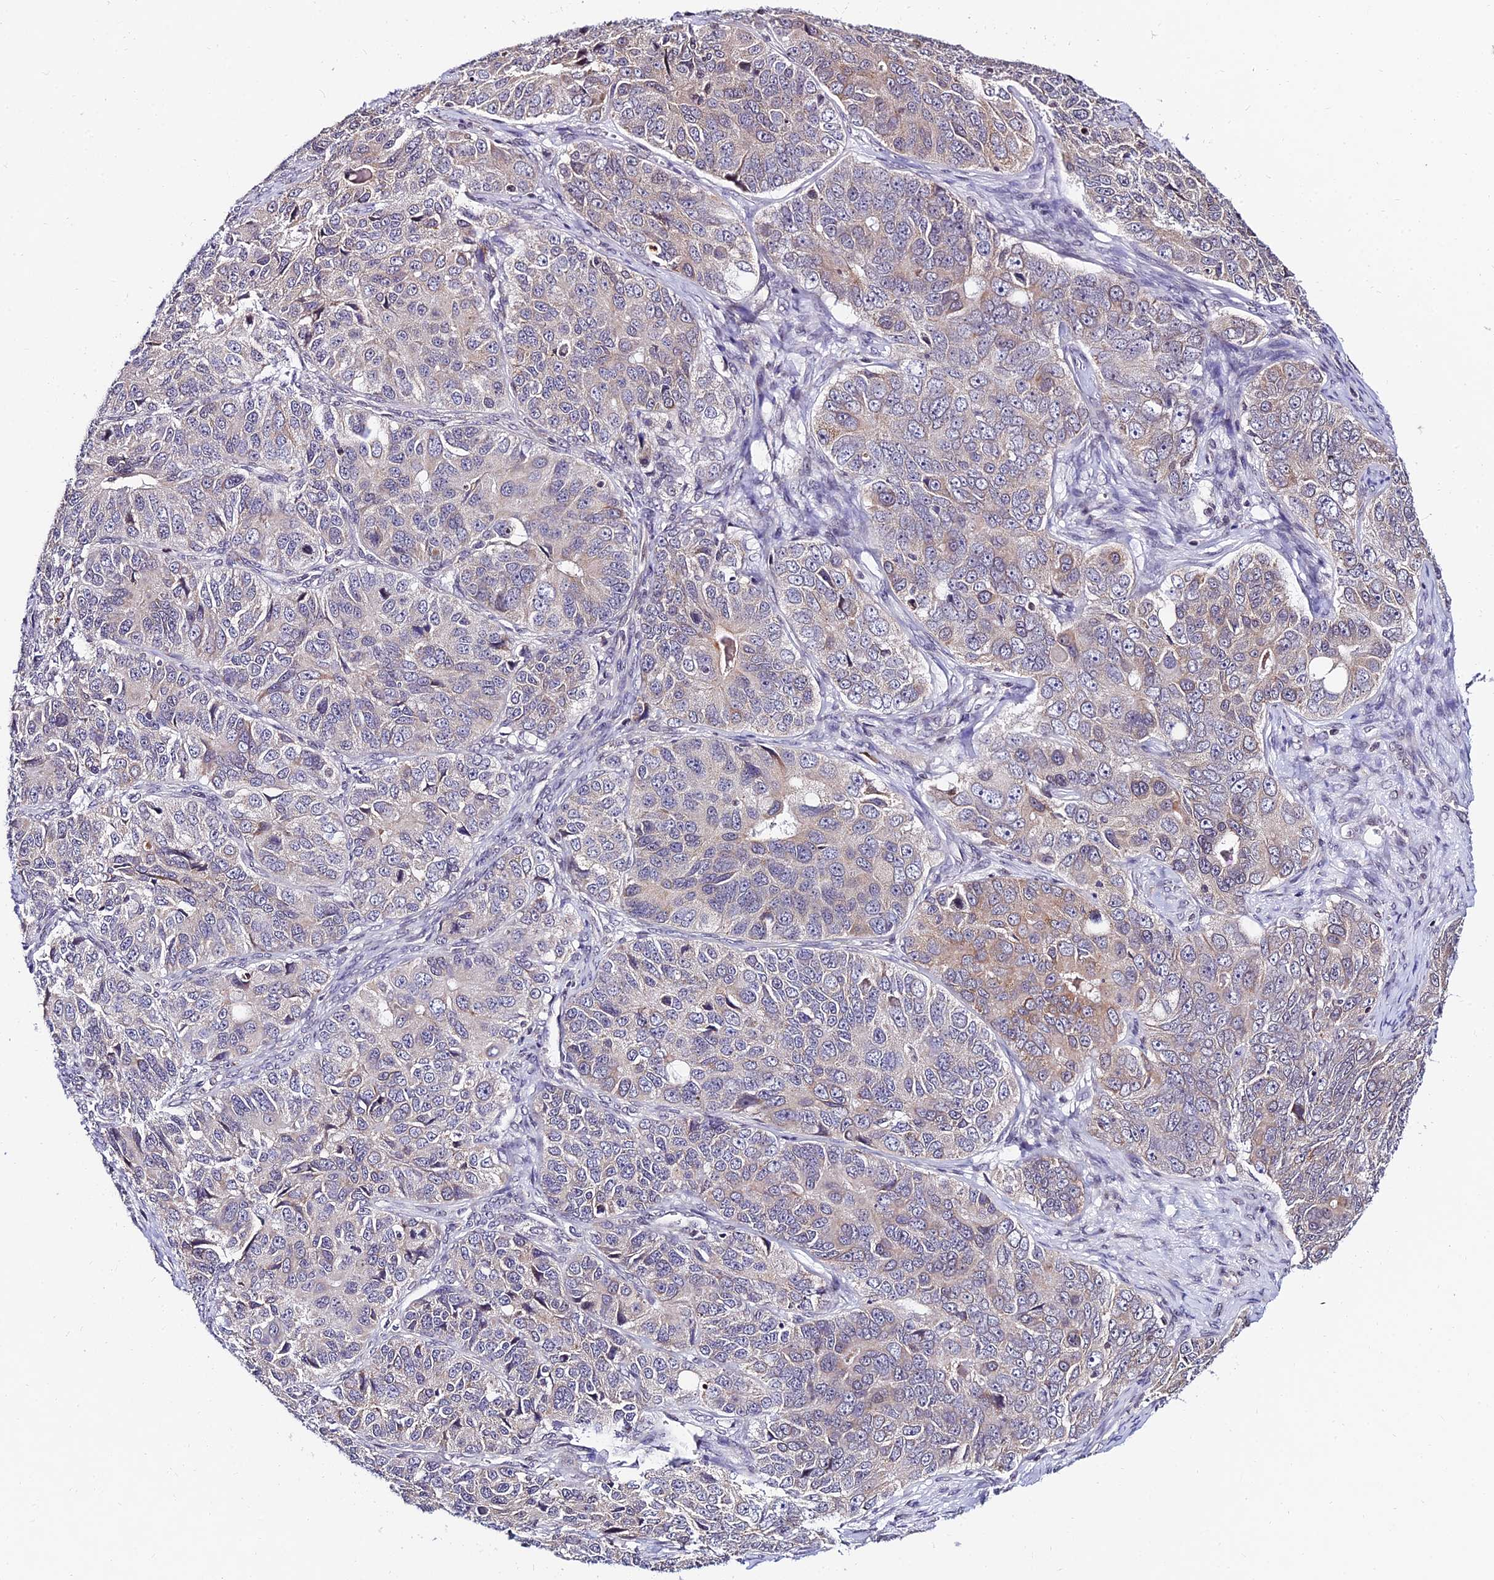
{"staining": {"intensity": "weak", "quantity": "<25%", "location": "cytoplasmic/membranous"}, "tissue": "ovarian cancer", "cell_type": "Tumor cells", "image_type": "cancer", "snomed": [{"axis": "morphology", "description": "Carcinoma, endometroid"}, {"axis": "topography", "description": "Ovary"}], "caption": "An IHC histopathology image of ovarian cancer (endometroid carcinoma) is shown. There is no staining in tumor cells of ovarian cancer (endometroid carcinoma). (Brightfield microscopy of DAB (3,3'-diaminobenzidine) immunohistochemistry (IHC) at high magnification).", "gene": "CDNF", "patient": {"sex": "female", "age": 51}}